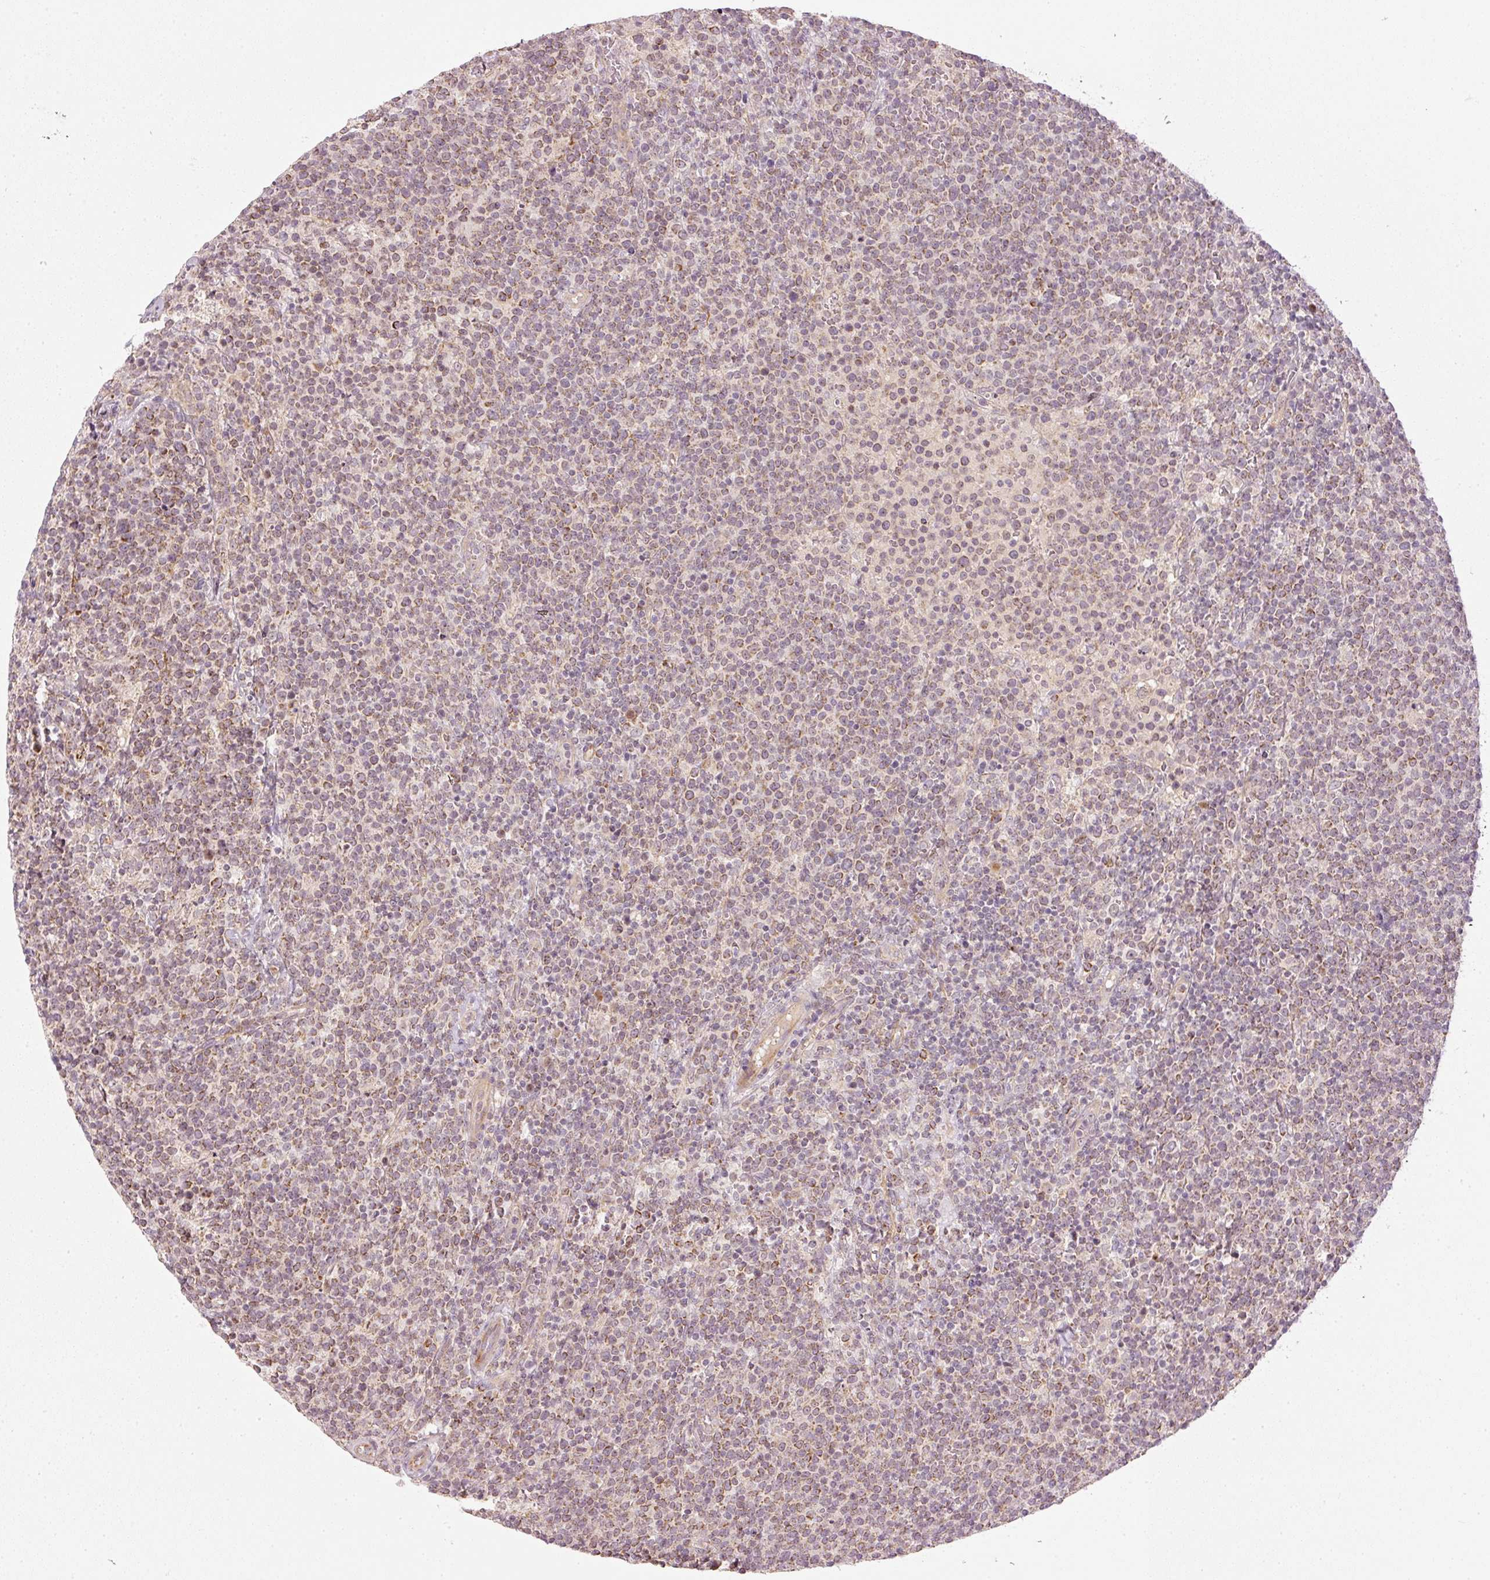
{"staining": {"intensity": "weak", "quantity": "25%-75%", "location": "cytoplasmic/membranous"}, "tissue": "lymphoma", "cell_type": "Tumor cells", "image_type": "cancer", "snomed": [{"axis": "morphology", "description": "Malignant lymphoma, non-Hodgkin's type, High grade"}, {"axis": "topography", "description": "Lymph node"}], "caption": "Immunohistochemistry (IHC) micrograph of neoplastic tissue: lymphoma stained using IHC reveals low levels of weak protein expression localized specifically in the cytoplasmic/membranous of tumor cells, appearing as a cytoplasmic/membranous brown color.", "gene": "CDC20B", "patient": {"sex": "male", "age": 61}}